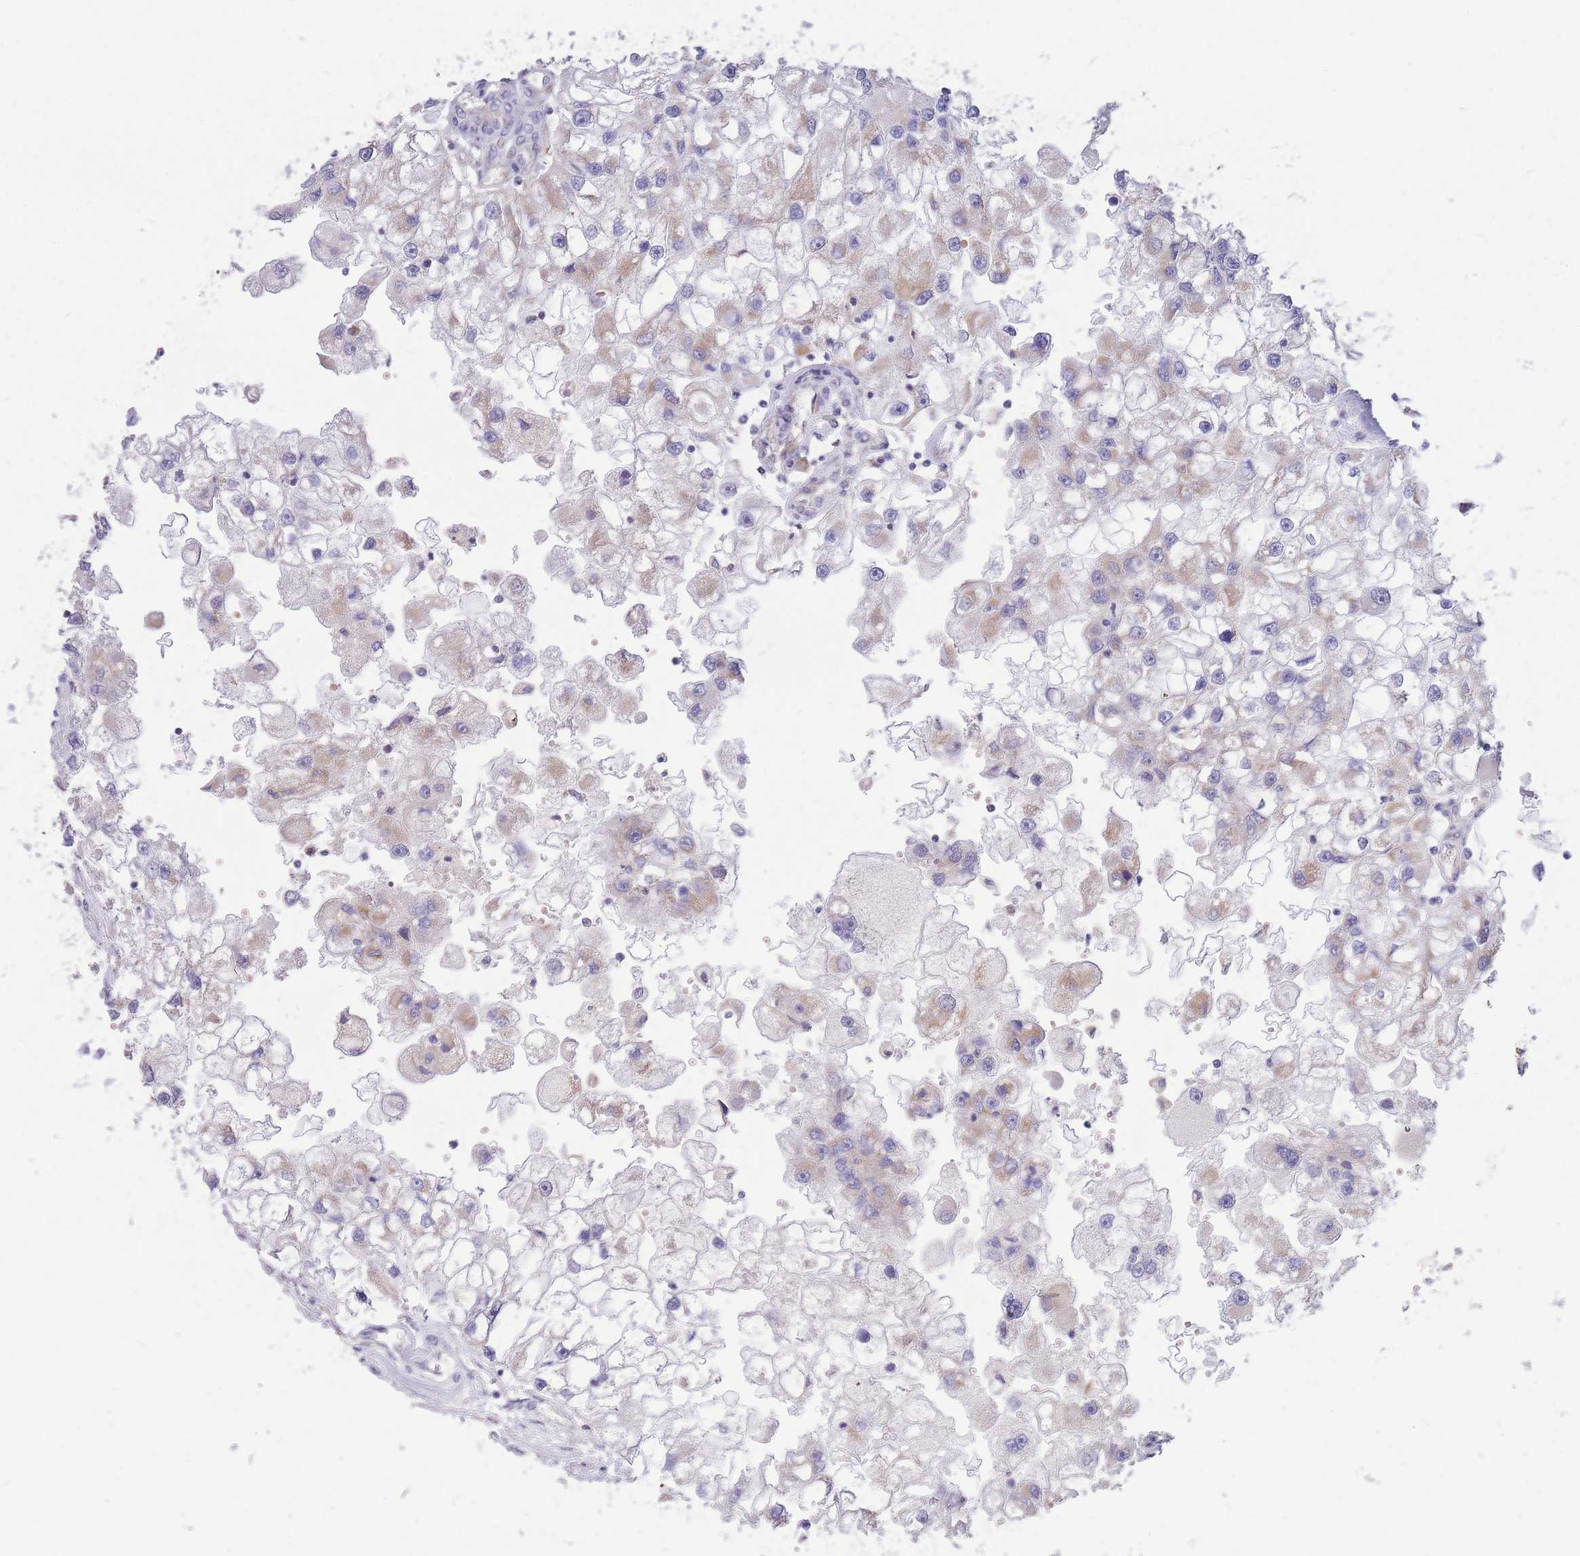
{"staining": {"intensity": "negative", "quantity": "none", "location": "none"}, "tissue": "renal cancer", "cell_type": "Tumor cells", "image_type": "cancer", "snomed": [{"axis": "morphology", "description": "Adenocarcinoma, NOS"}, {"axis": "topography", "description": "Kidney"}], "caption": "This micrograph is of renal cancer (adenocarcinoma) stained with IHC to label a protein in brown with the nuclei are counter-stained blue. There is no staining in tumor cells. (DAB immunohistochemistry with hematoxylin counter stain).", "gene": "MRPS9", "patient": {"sex": "male", "age": 63}}